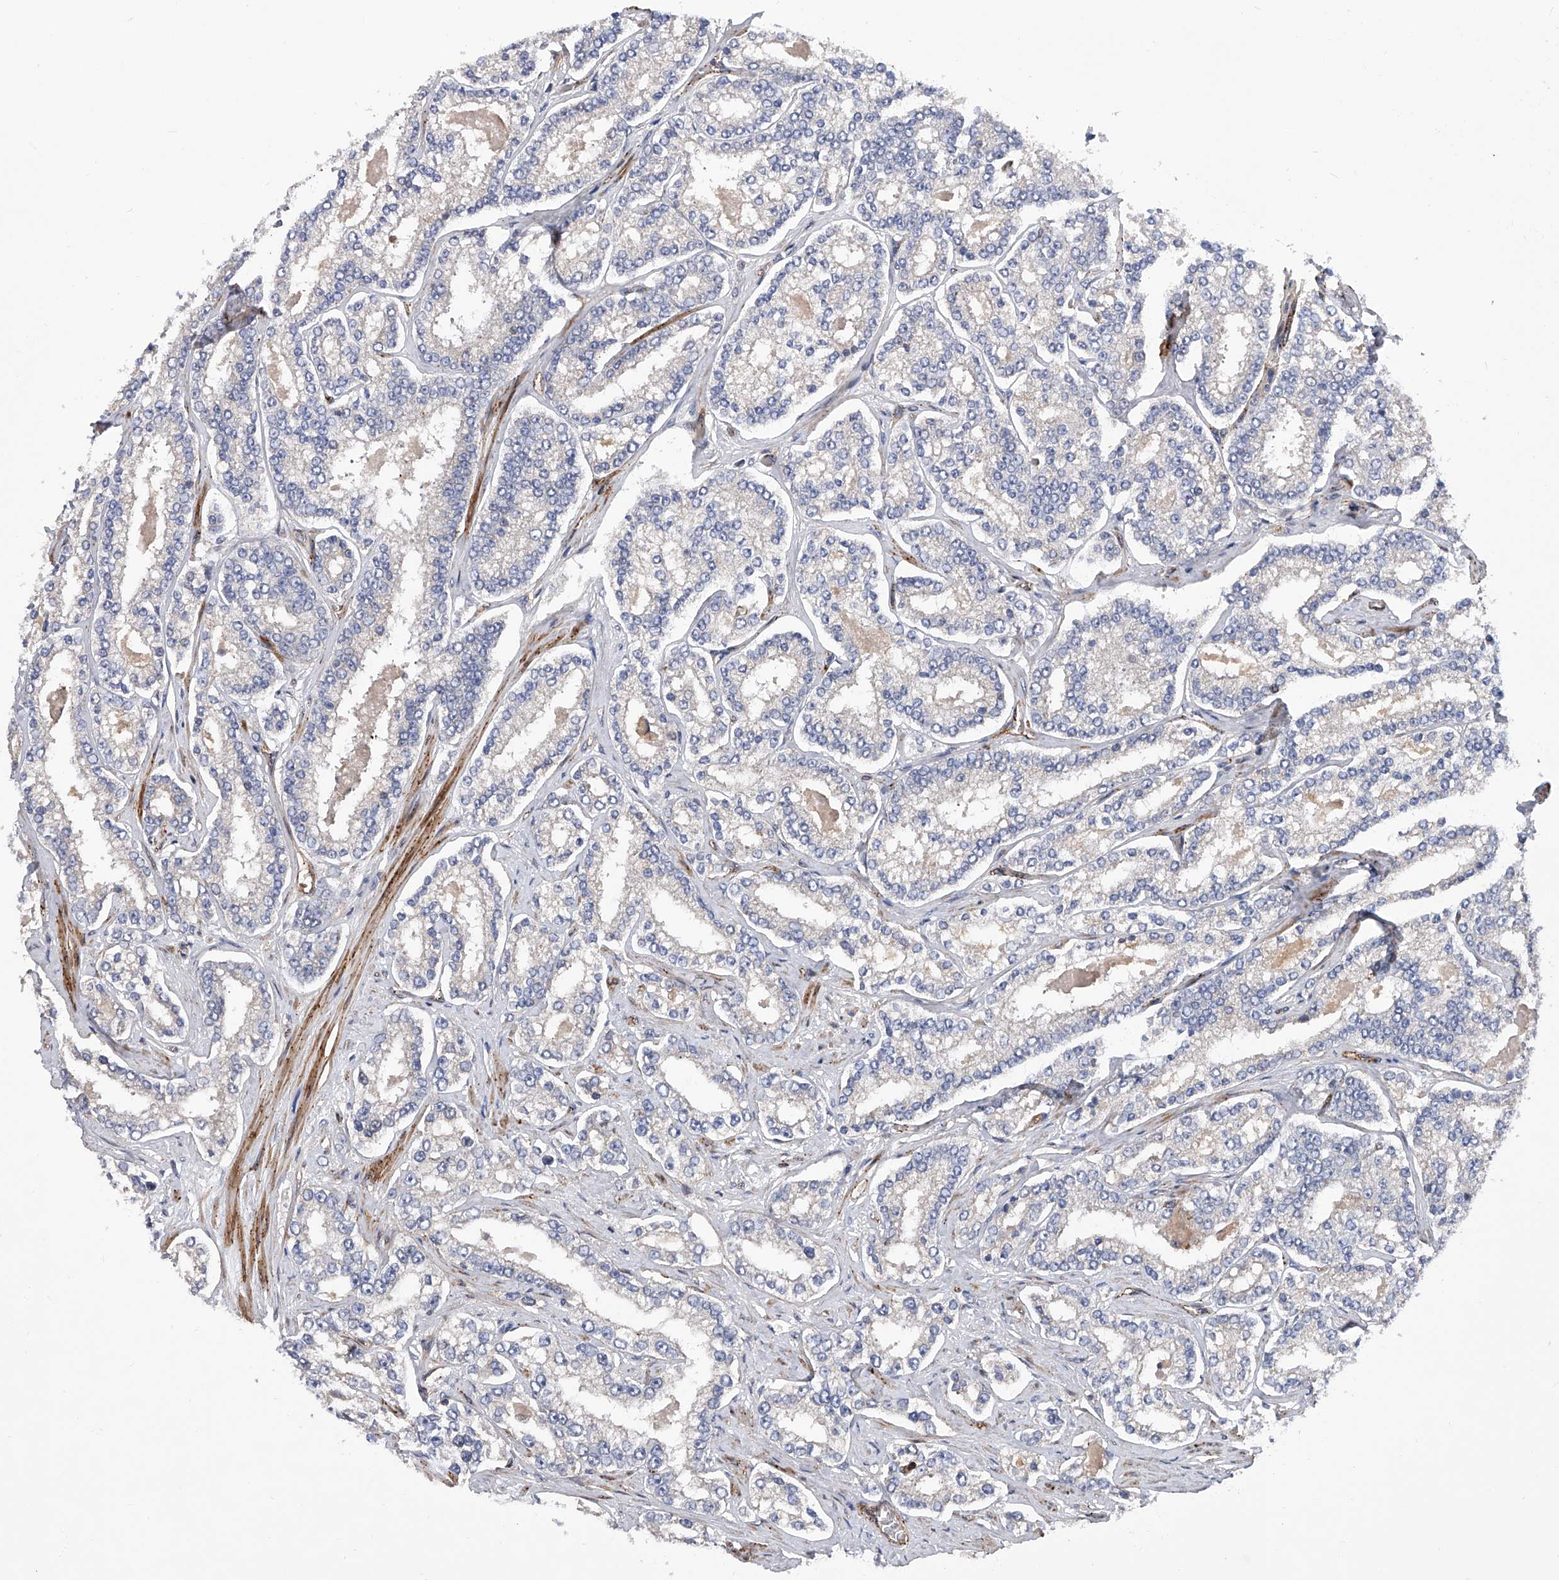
{"staining": {"intensity": "negative", "quantity": "none", "location": "none"}, "tissue": "prostate cancer", "cell_type": "Tumor cells", "image_type": "cancer", "snomed": [{"axis": "morphology", "description": "Normal tissue, NOS"}, {"axis": "morphology", "description": "Adenocarcinoma, High grade"}, {"axis": "topography", "description": "Prostate"}], "caption": "This histopathology image is of prostate cancer stained with immunohistochemistry to label a protein in brown with the nuclei are counter-stained blue. There is no positivity in tumor cells.", "gene": "PDSS2", "patient": {"sex": "male", "age": 83}}